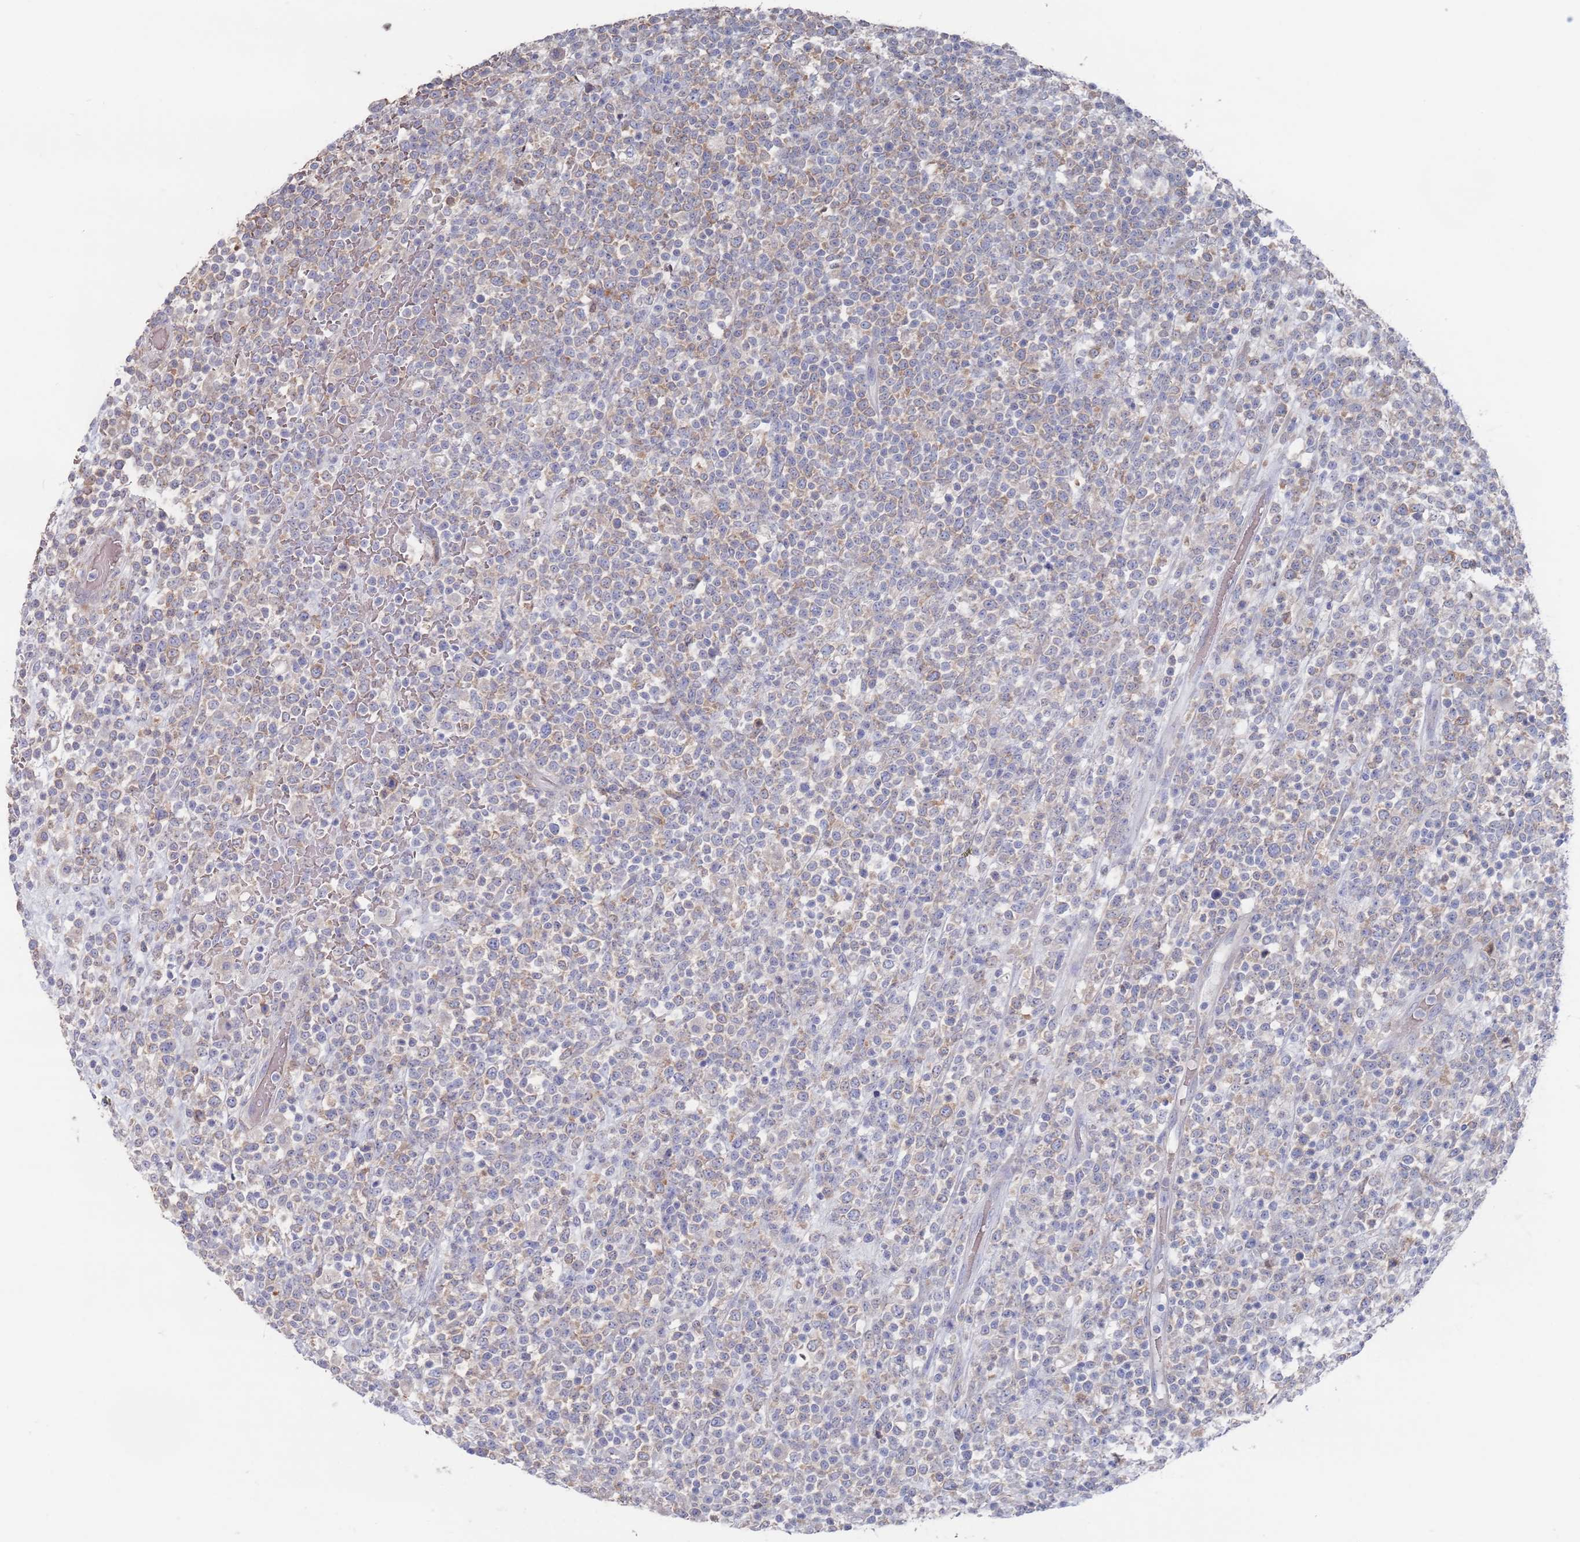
{"staining": {"intensity": "weak", "quantity": "25%-75%", "location": "cytoplasmic/membranous"}, "tissue": "lymphoma", "cell_type": "Tumor cells", "image_type": "cancer", "snomed": [{"axis": "morphology", "description": "Malignant lymphoma, non-Hodgkin's type, High grade"}, {"axis": "topography", "description": "Colon"}], "caption": "The histopathology image exhibits immunohistochemical staining of high-grade malignant lymphoma, non-Hodgkin's type. There is weak cytoplasmic/membranous staining is identified in about 25%-75% of tumor cells.", "gene": "TMCO3", "patient": {"sex": "female", "age": 53}}